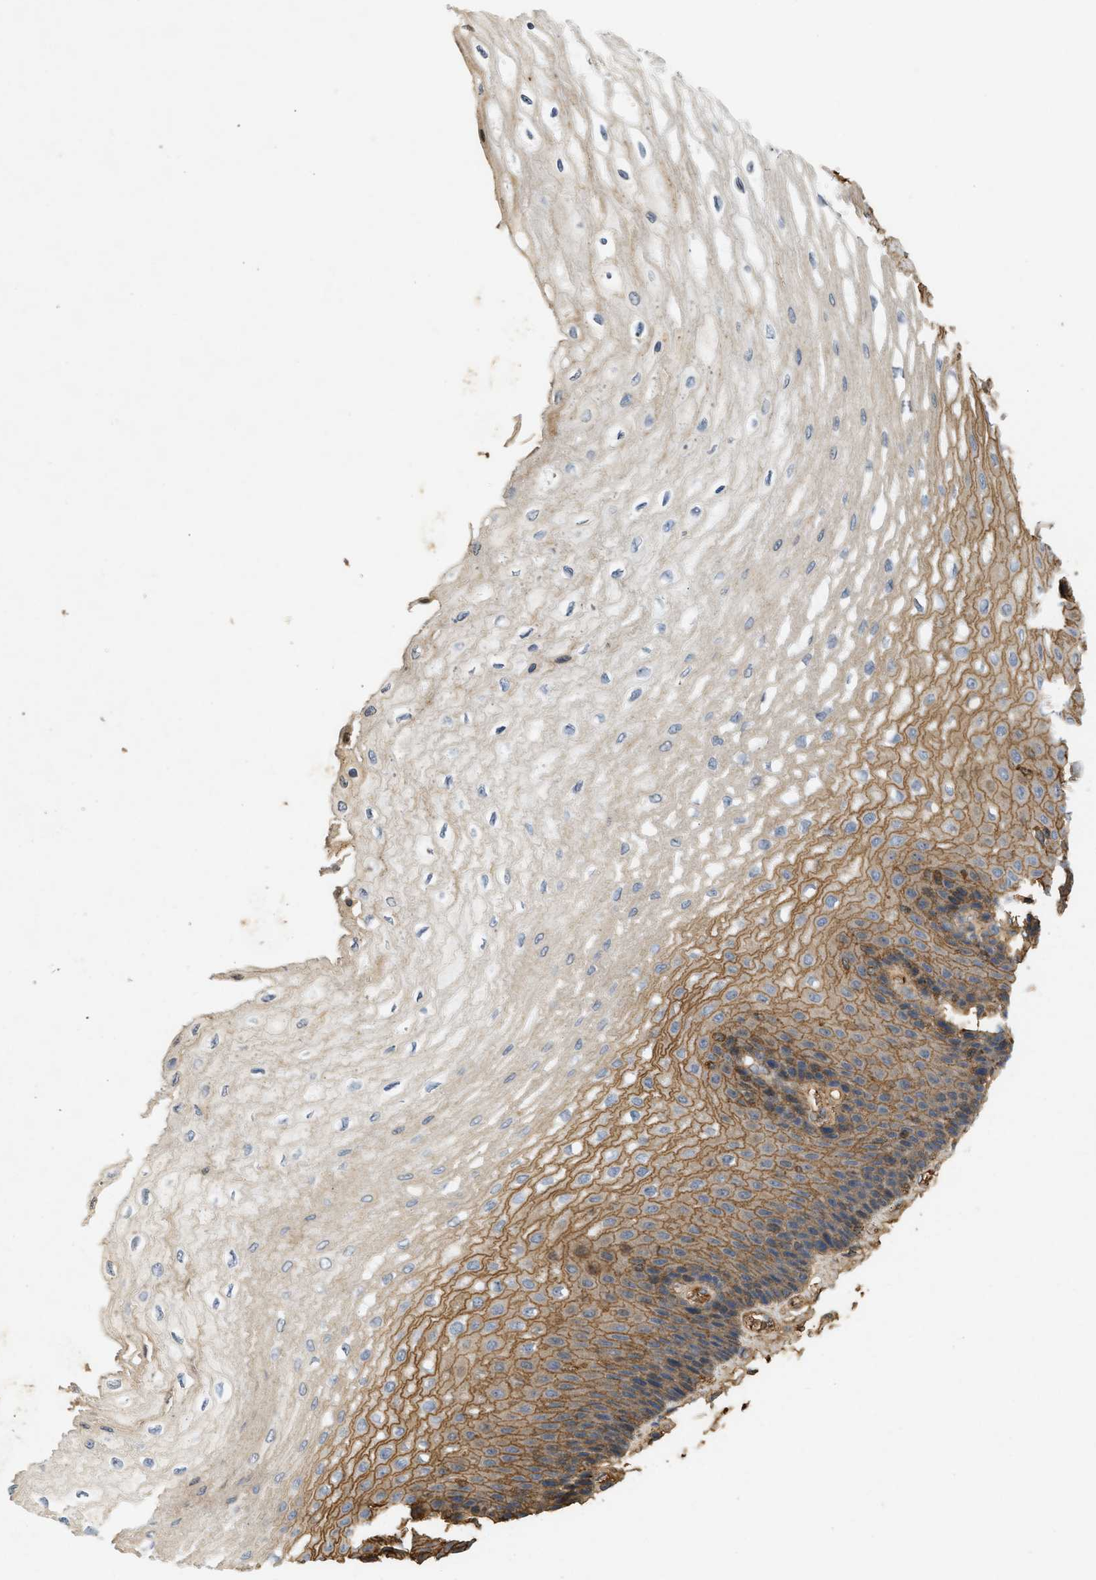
{"staining": {"intensity": "moderate", "quantity": ">75%", "location": "cytoplasmic/membranous"}, "tissue": "esophagus", "cell_type": "Squamous epithelial cells", "image_type": "normal", "snomed": [{"axis": "morphology", "description": "Normal tissue, NOS"}, {"axis": "topography", "description": "Esophagus"}], "caption": "DAB (3,3'-diaminobenzidine) immunohistochemical staining of normal esophagus demonstrates moderate cytoplasmic/membranous protein staining in about >75% of squamous epithelial cells.", "gene": "F8", "patient": {"sex": "female", "age": 72}}